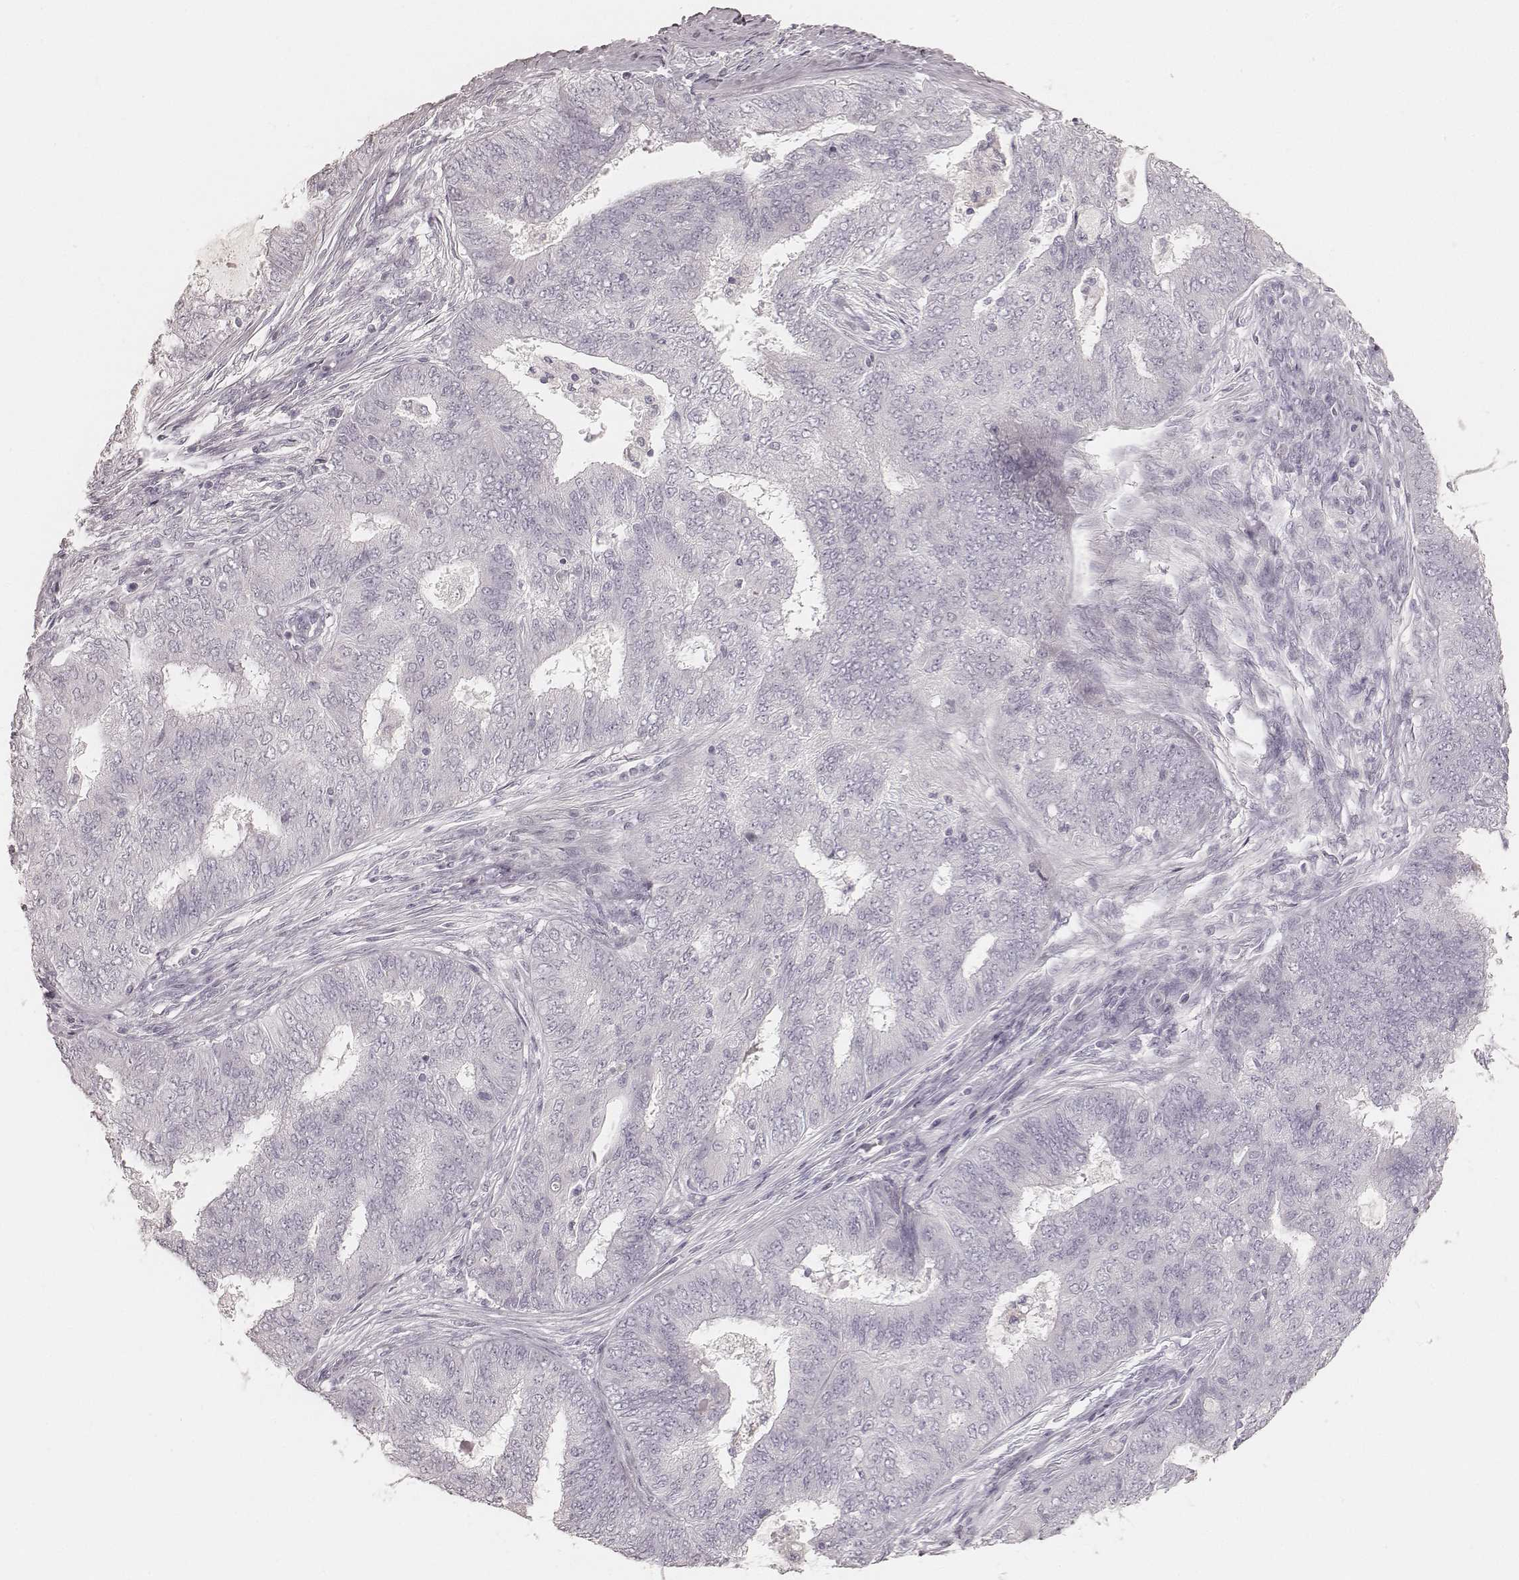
{"staining": {"intensity": "negative", "quantity": "none", "location": "none"}, "tissue": "endometrial cancer", "cell_type": "Tumor cells", "image_type": "cancer", "snomed": [{"axis": "morphology", "description": "Adenocarcinoma, NOS"}, {"axis": "topography", "description": "Endometrium"}], "caption": "A micrograph of human endometrial cancer (adenocarcinoma) is negative for staining in tumor cells.", "gene": "KRT26", "patient": {"sex": "female", "age": 62}}